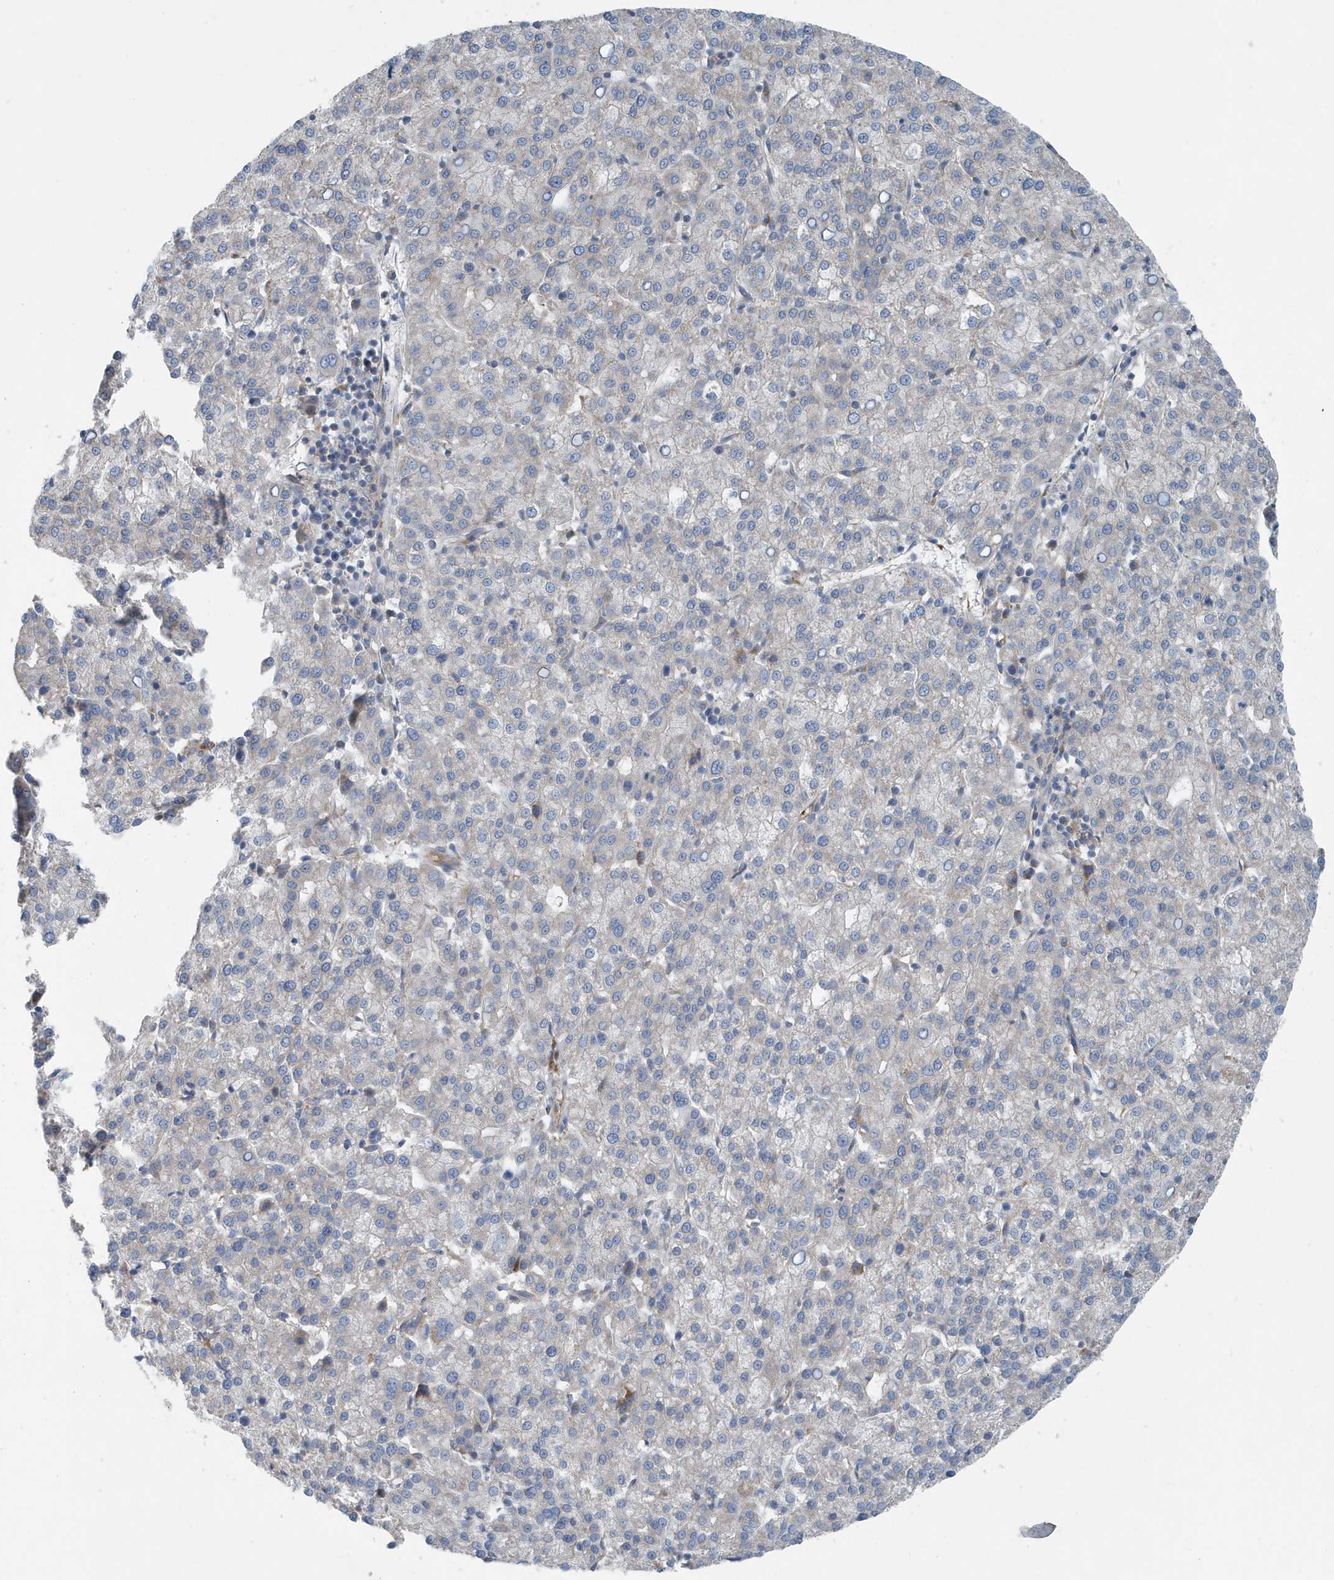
{"staining": {"intensity": "negative", "quantity": "none", "location": "none"}, "tissue": "liver cancer", "cell_type": "Tumor cells", "image_type": "cancer", "snomed": [{"axis": "morphology", "description": "Carcinoma, Hepatocellular, NOS"}, {"axis": "topography", "description": "Liver"}], "caption": "High power microscopy photomicrograph of an immunohistochemistry (IHC) micrograph of liver hepatocellular carcinoma, revealing no significant staining in tumor cells.", "gene": "PPM1M", "patient": {"sex": "female", "age": 58}}